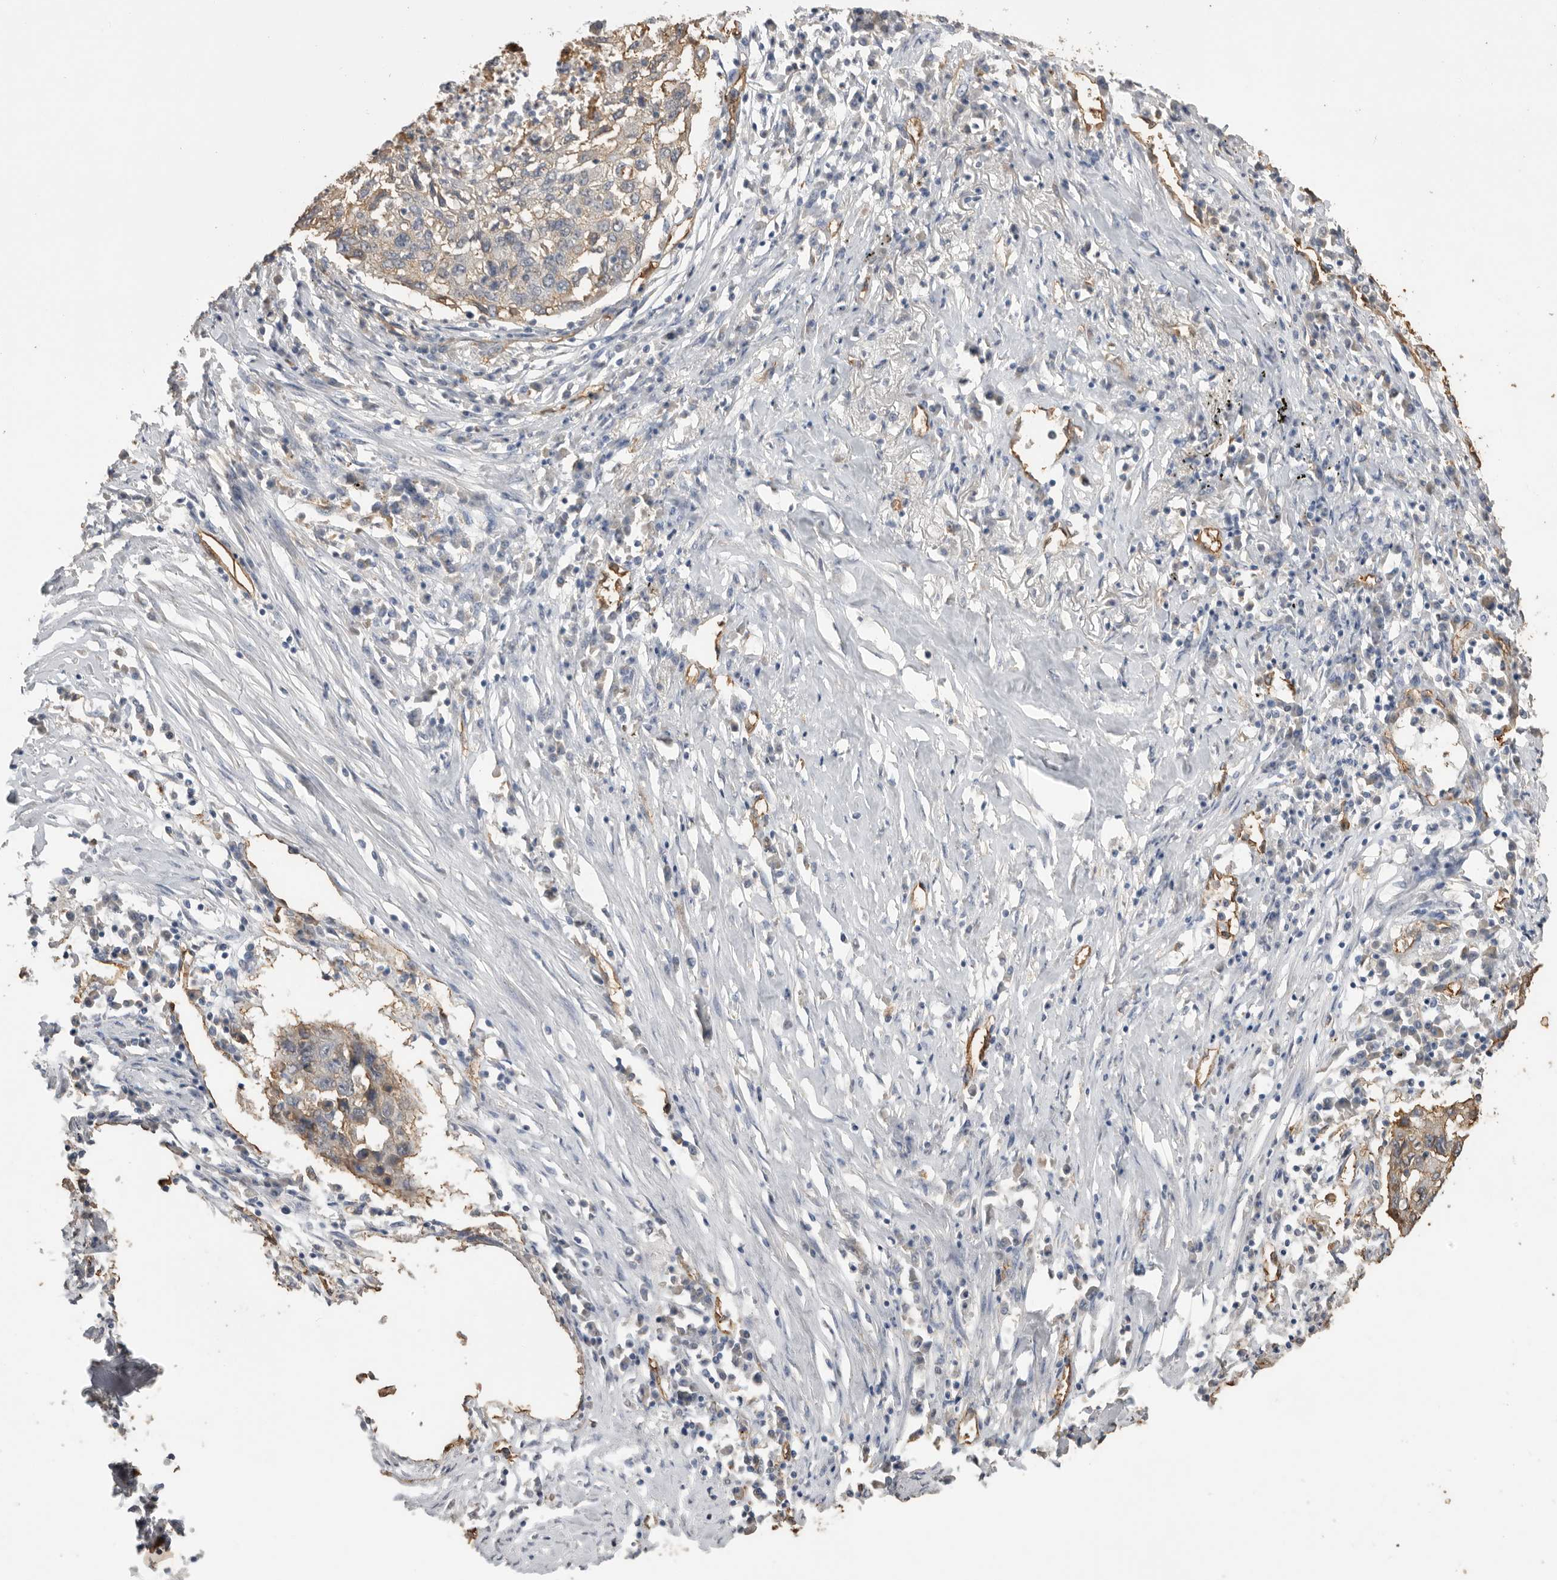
{"staining": {"intensity": "negative", "quantity": "none", "location": "none"}, "tissue": "lung cancer", "cell_type": "Tumor cells", "image_type": "cancer", "snomed": [{"axis": "morphology", "description": "Squamous cell carcinoma, NOS"}, {"axis": "topography", "description": "Lung"}], "caption": "This is an immunohistochemistry (IHC) photomicrograph of squamous cell carcinoma (lung). There is no expression in tumor cells.", "gene": "IL27", "patient": {"sex": "female", "age": 63}}